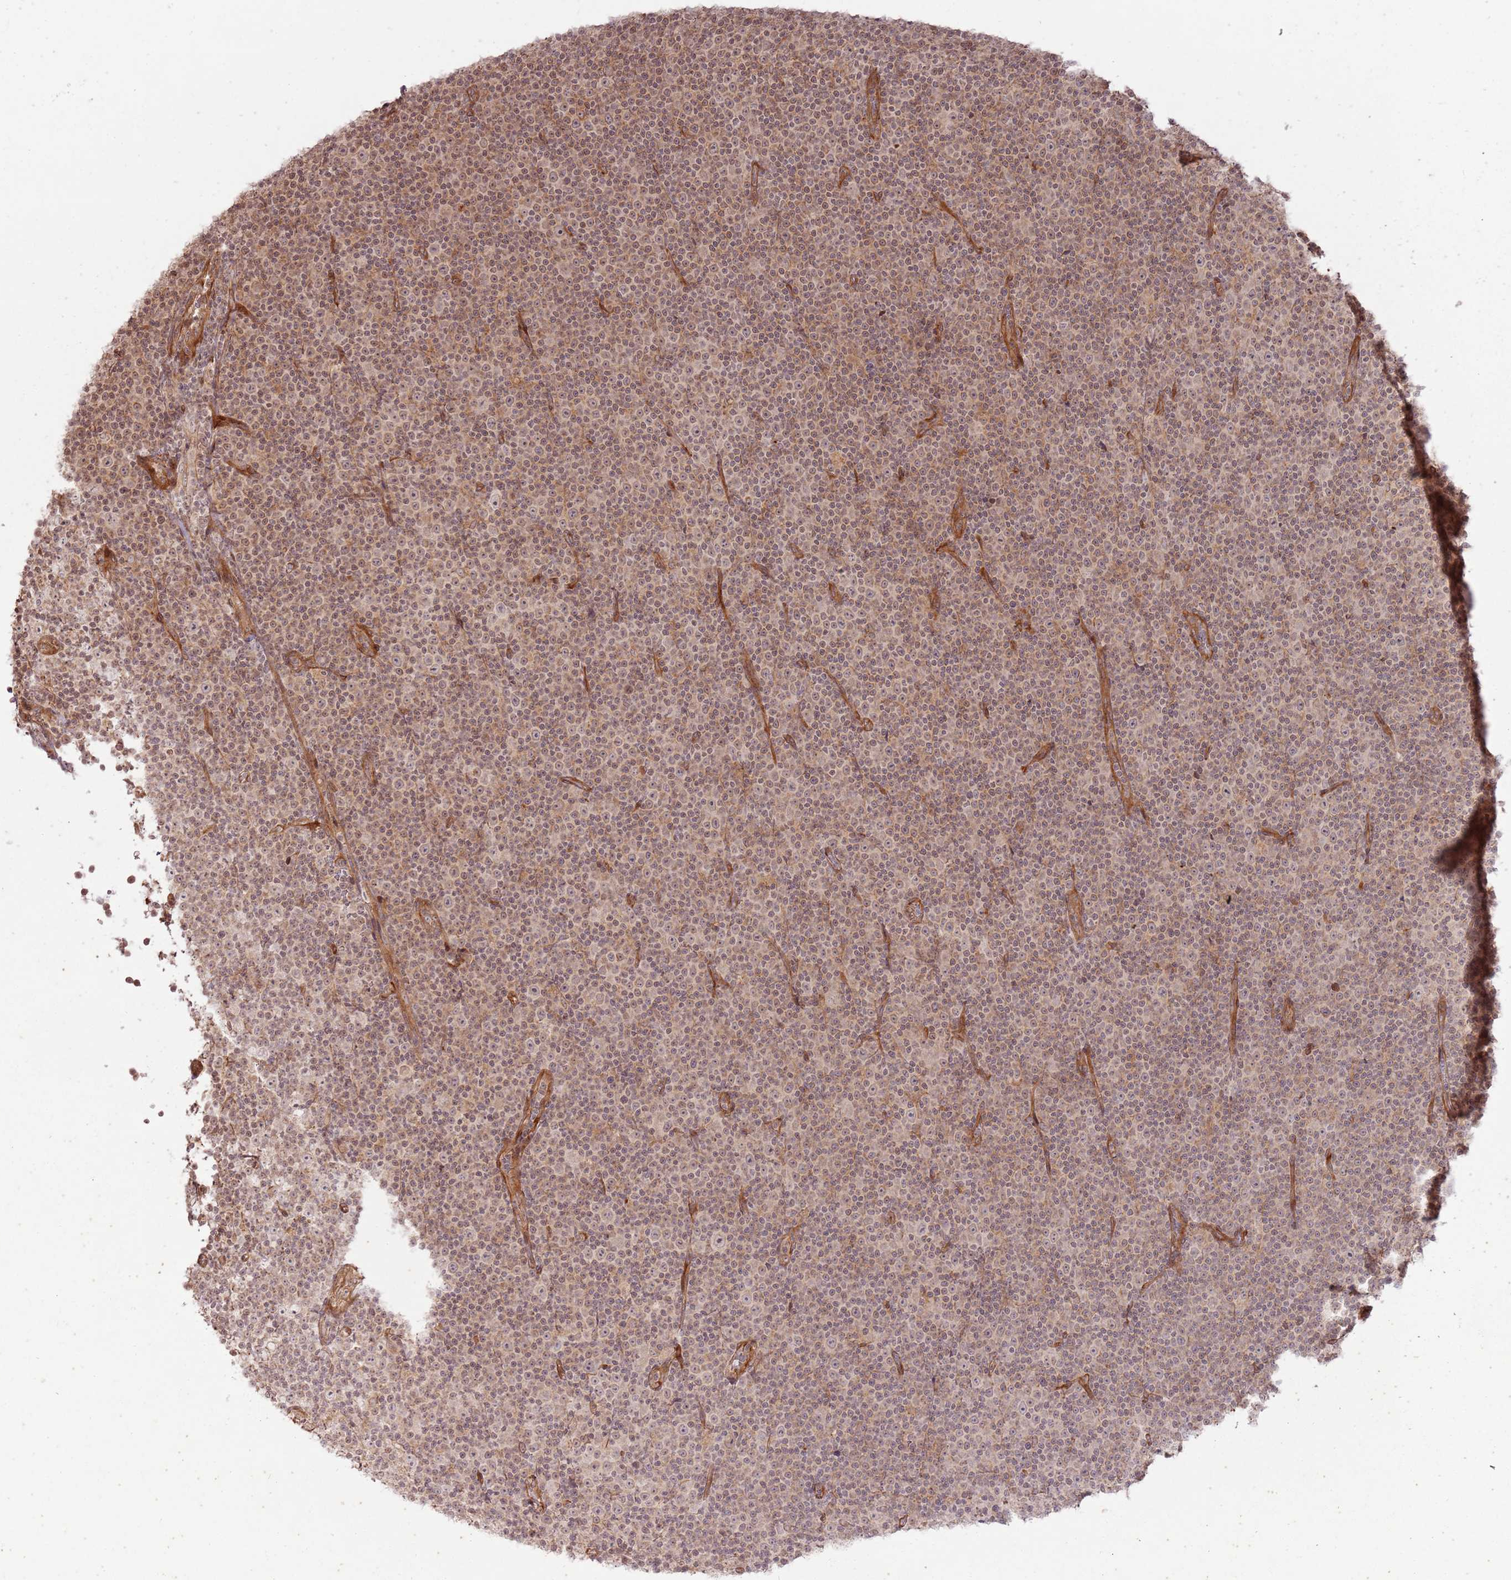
{"staining": {"intensity": "moderate", "quantity": "25%-75%", "location": "nuclear"}, "tissue": "lymphoma", "cell_type": "Tumor cells", "image_type": "cancer", "snomed": [{"axis": "morphology", "description": "Malignant lymphoma, non-Hodgkin's type, Low grade"}, {"axis": "topography", "description": "Lymph node"}], "caption": "Human lymphoma stained for a protein (brown) exhibits moderate nuclear positive expression in about 25%-75% of tumor cells.", "gene": "ZNF623", "patient": {"sex": "female", "age": 67}}